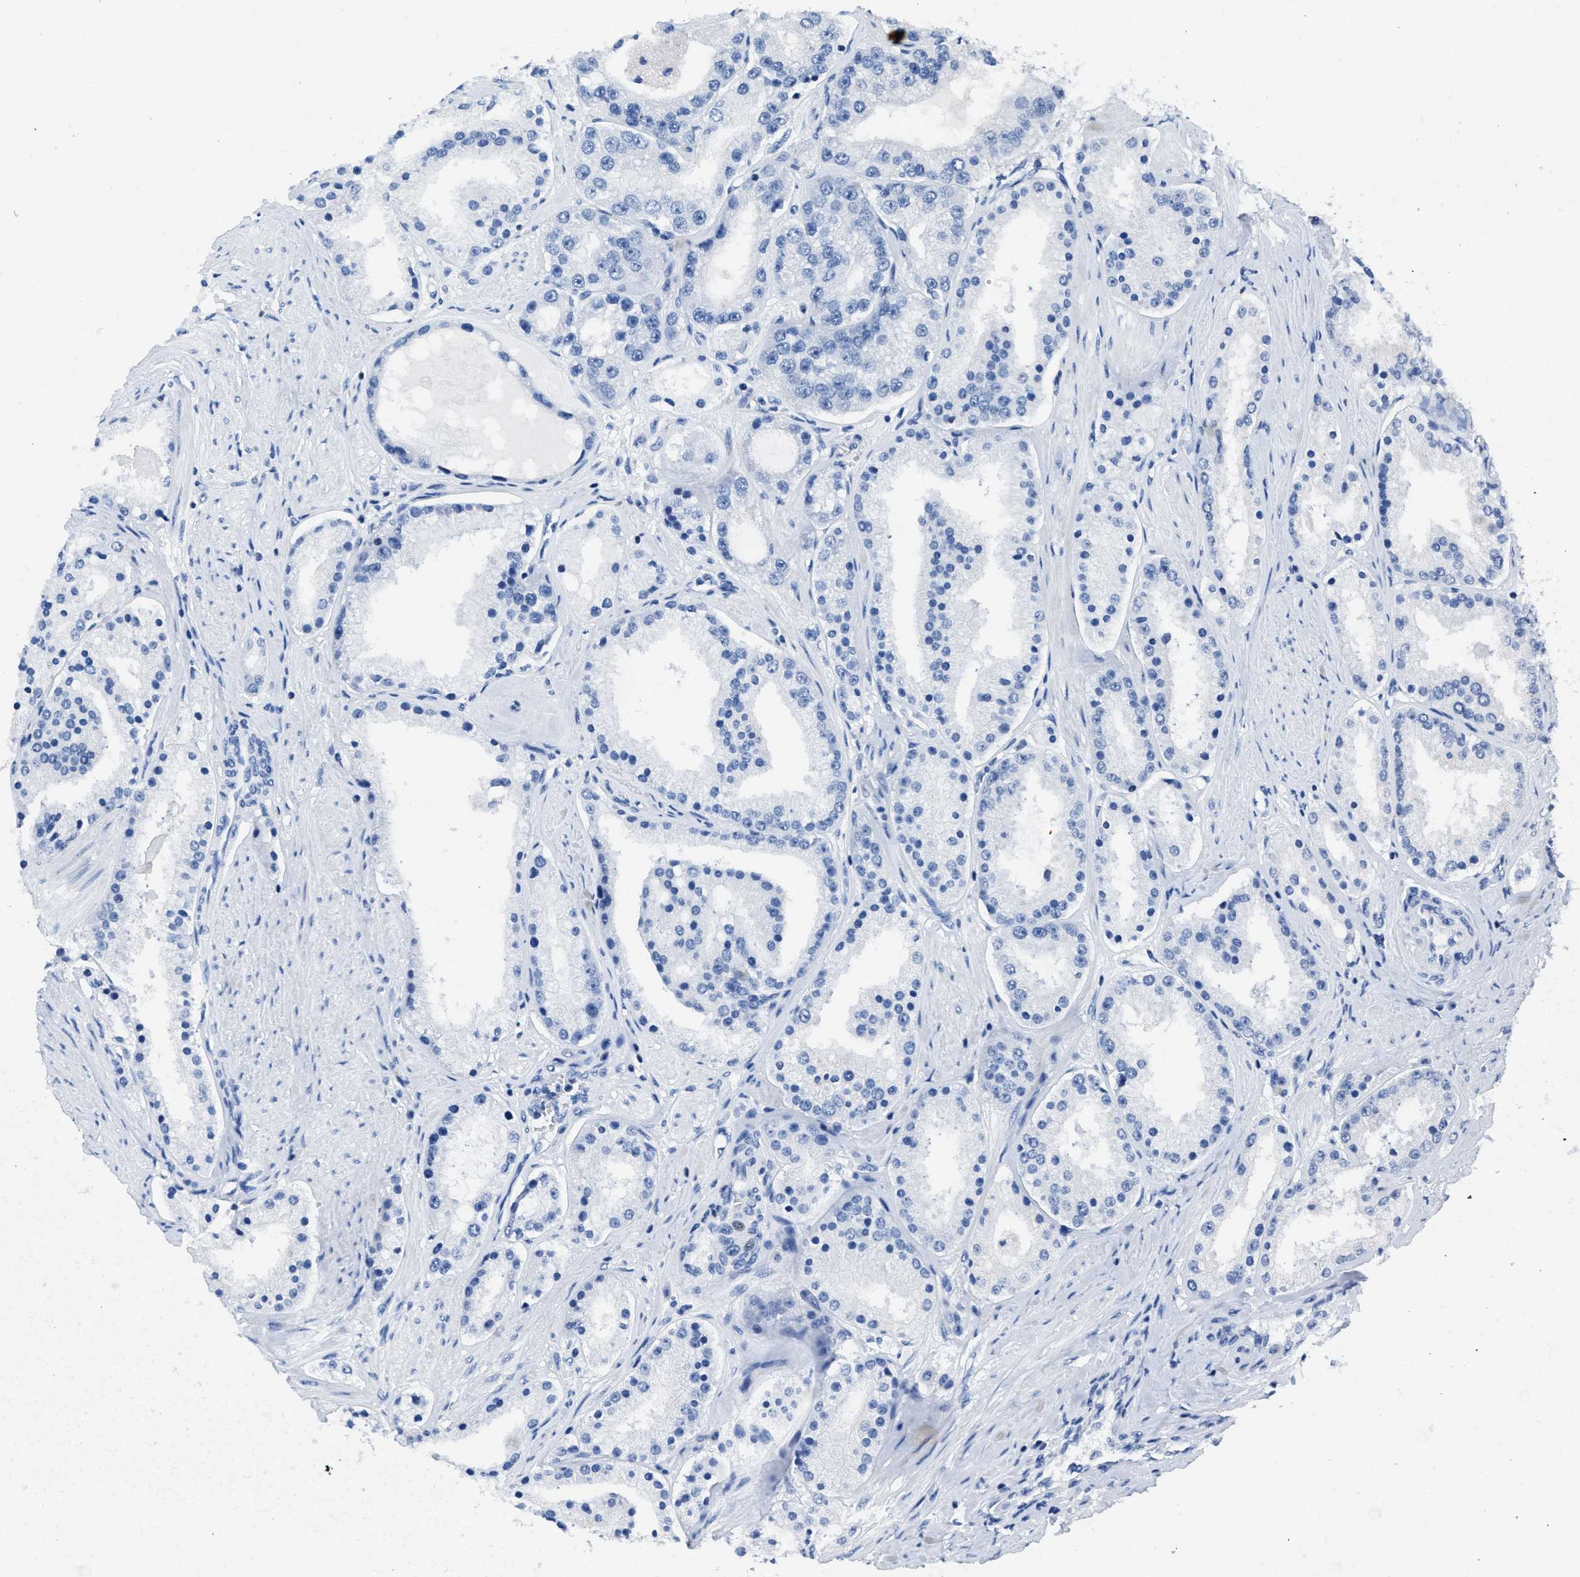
{"staining": {"intensity": "negative", "quantity": "none", "location": "none"}, "tissue": "prostate cancer", "cell_type": "Tumor cells", "image_type": "cancer", "snomed": [{"axis": "morphology", "description": "Adenocarcinoma, Low grade"}, {"axis": "topography", "description": "Prostate"}], "caption": "Immunohistochemistry (IHC) image of human low-grade adenocarcinoma (prostate) stained for a protein (brown), which reveals no positivity in tumor cells.", "gene": "ITGA3", "patient": {"sex": "male", "age": 63}}